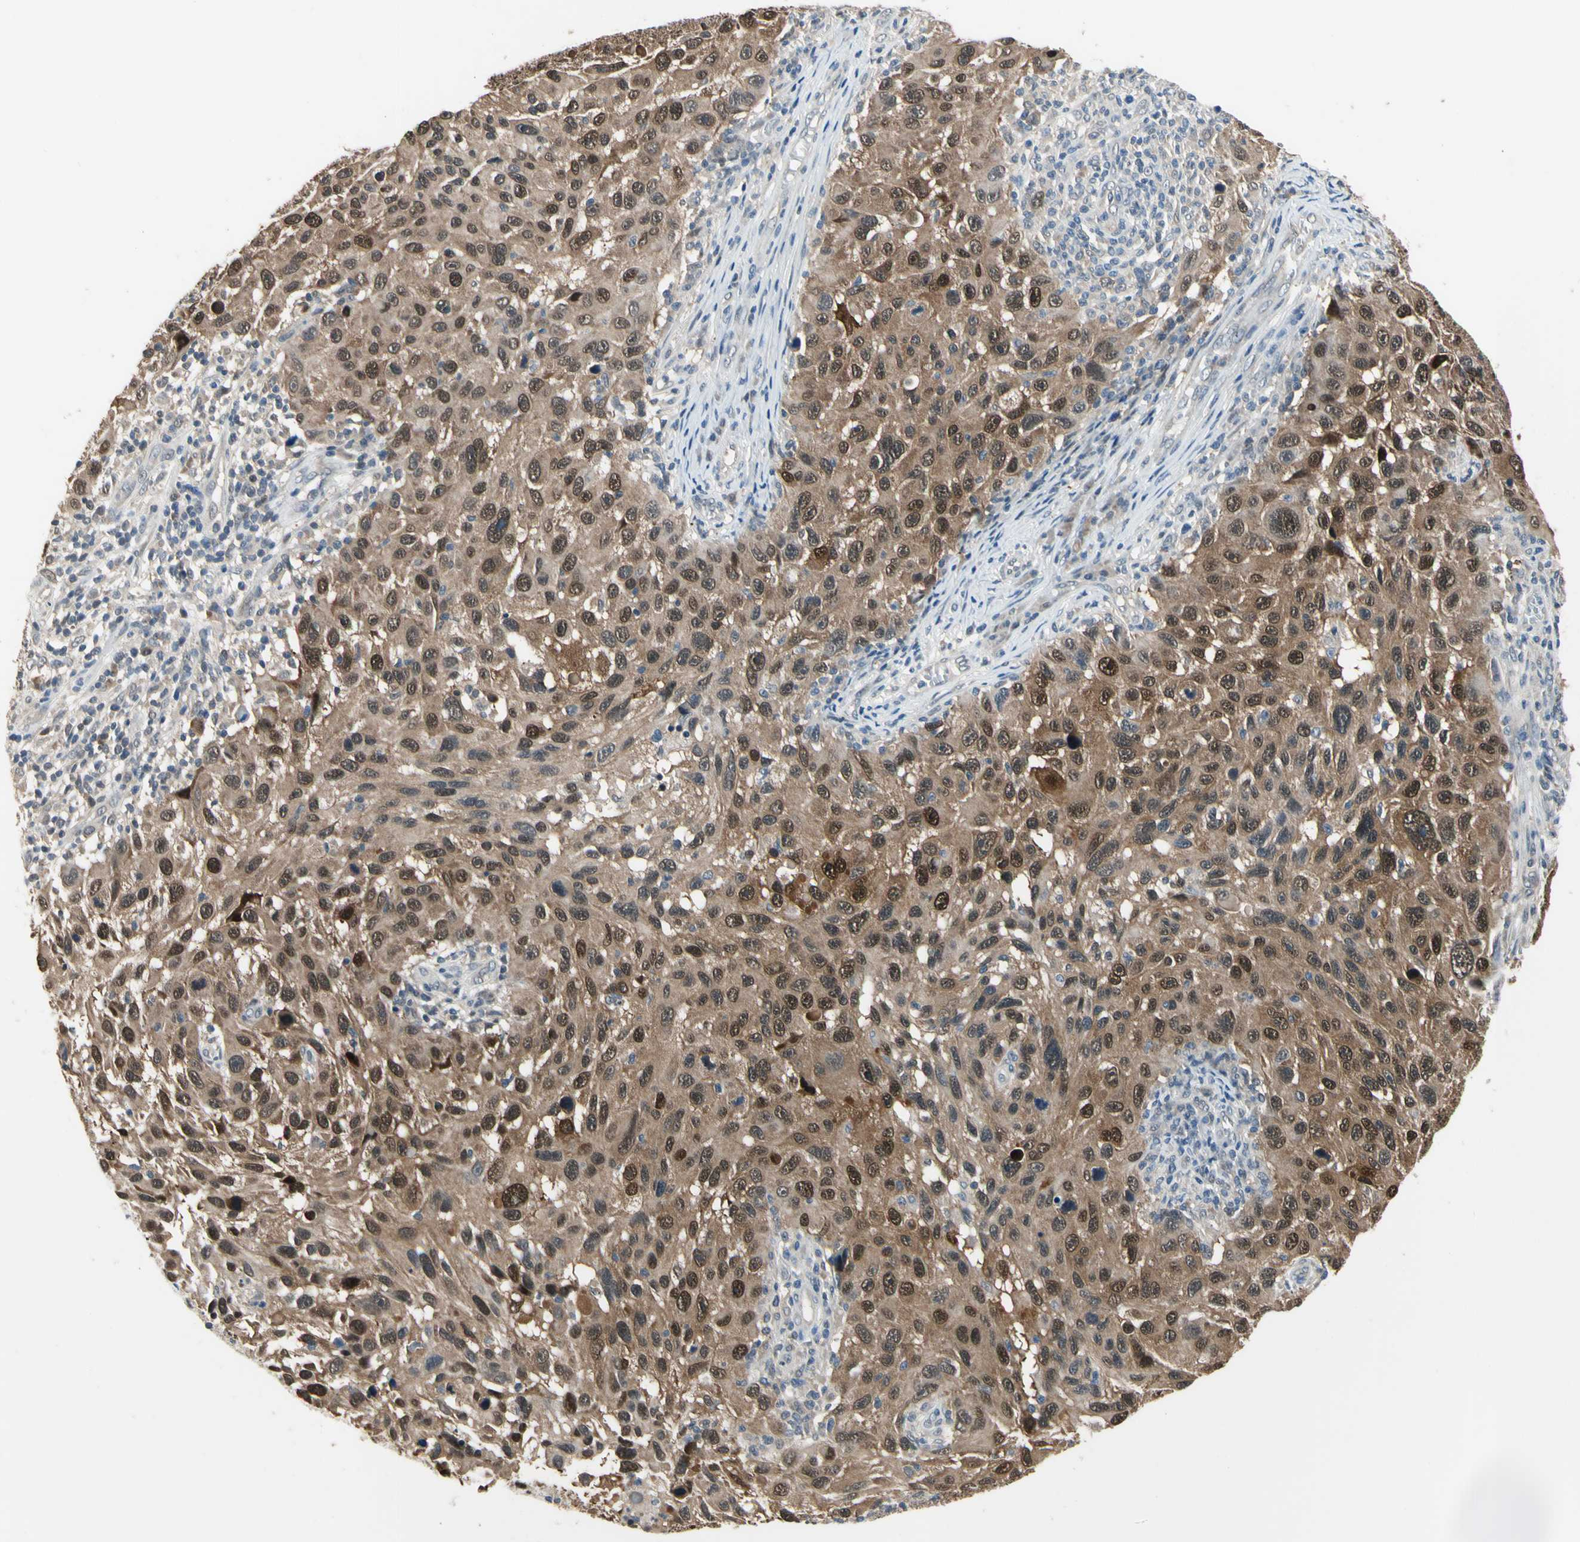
{"staining": {"intensity": "strong", "quantity": ">75%", "location": "cytoplasmic/membranous,nuclear"}, "tissue": "melanoma", "cell_type": "Tumor cells", "image_type": "cancer", "snomed": [{"axis": "morphology", "description": "Malignant melanoma, NOS"}, {"axis": "topography", "description": "Skin"}], "caption": "Malignant melanoma tissue displays strong cytoplasmic/membranous and nuclear positivity in approximately >75% of tumor cells, visualized by immunohistochemistry. The protein is stained brown, and the nuclei are stained in blue (DAB (3,3'-diaminobenzidine) IHC with brightfield microscopy, high magnification).", "gene": "HSPA4", "patient": {"sex": "male", "age": 53}}